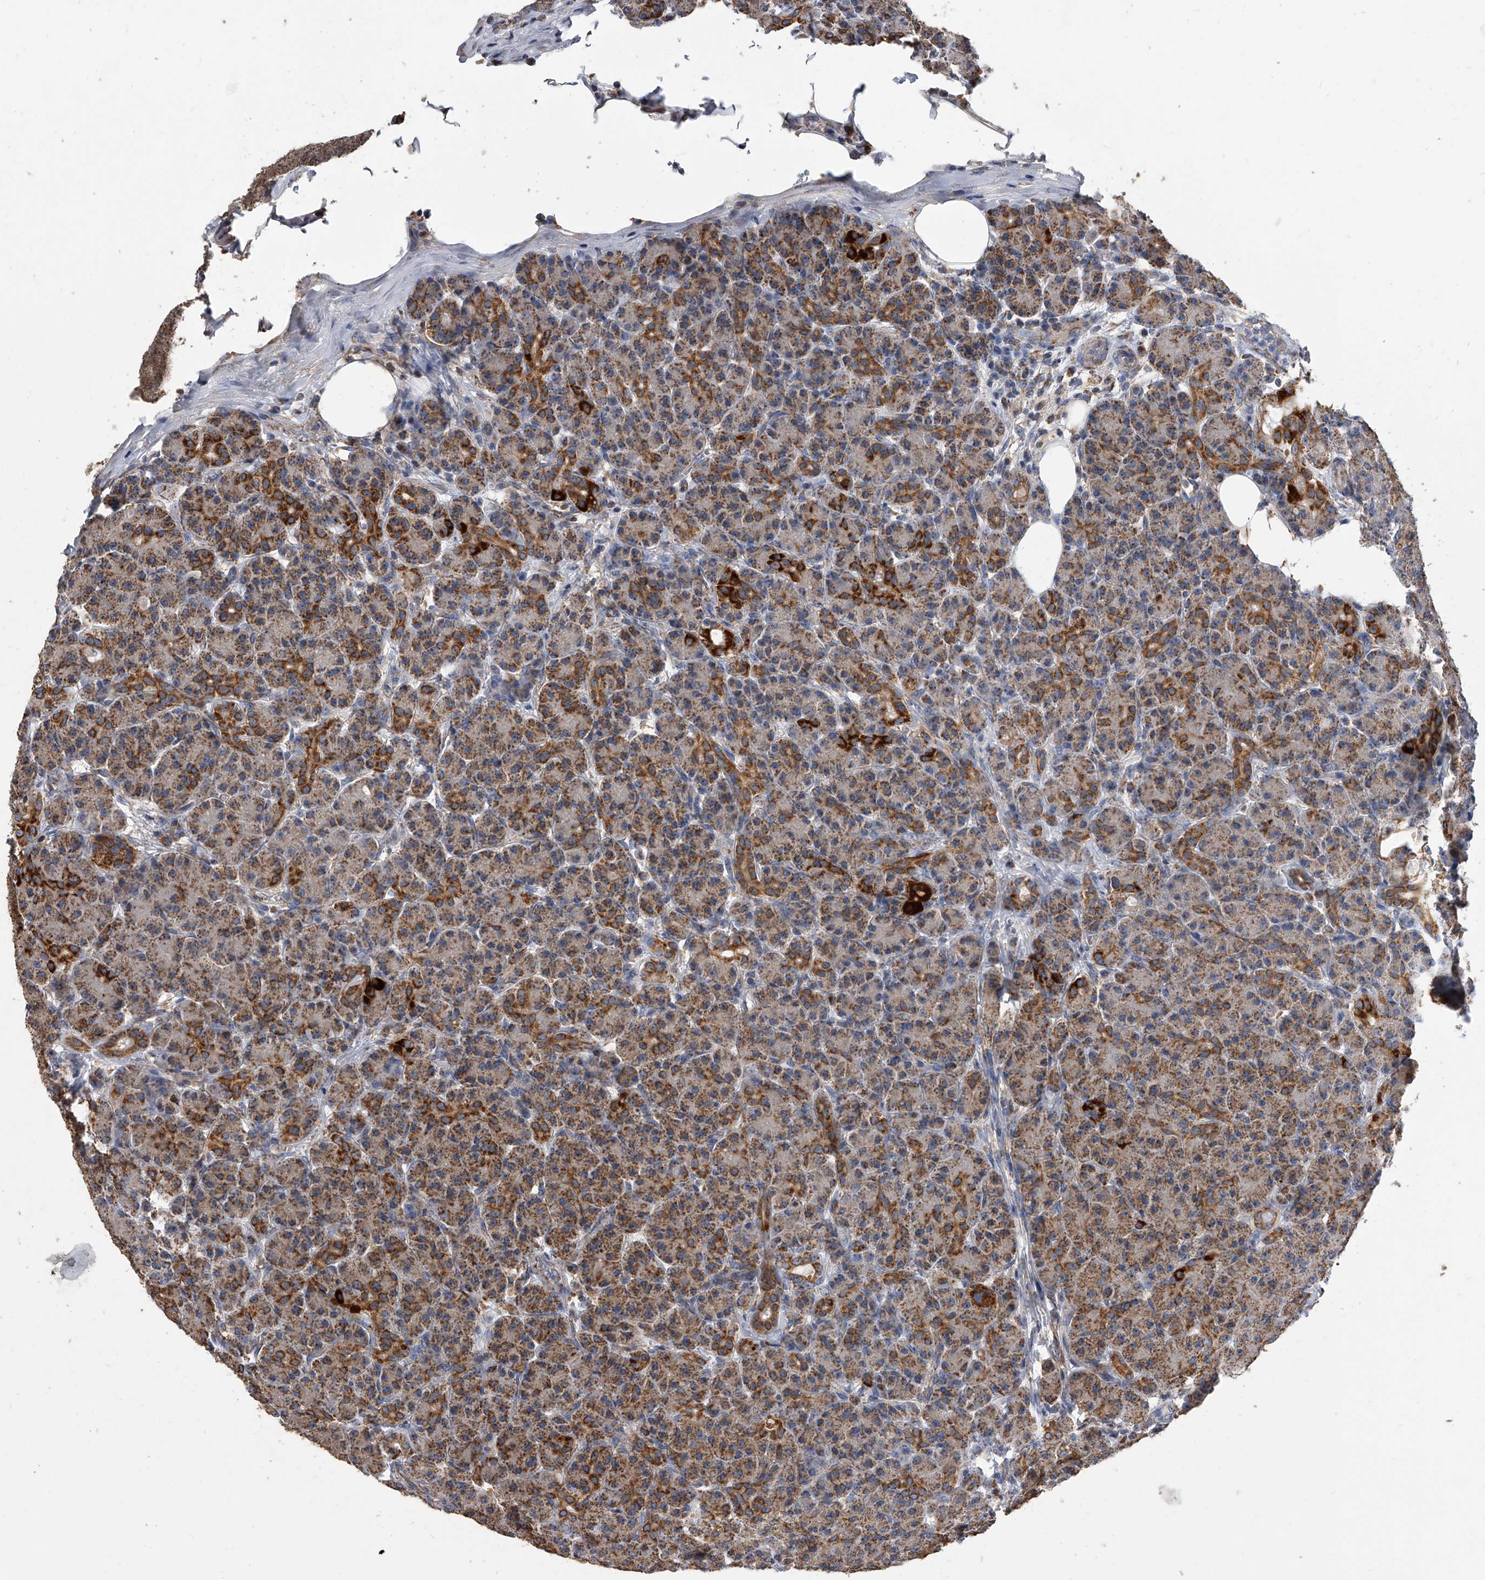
{"staining": {"intensity": "moderate", "quantity": "25%-75%", "location": "cytoplasmic/membranous"}, "tissue": "pancreas", "cell_type": "Exocrine glandular cells", "image_type": "normal", "snomed": [{"axis": "morphology", "description": "Normal tissue, NOS"}, {"axis": "topography", "description": "Pancreas"}], "caption": "A photomicrograph showing moderate cytoplasmic/membranous staining in approximately 25%-75% of exocrine glandular cells in benign pancreas, as visualized by brown immunohistochemical staining.", "gene": "MRPL28", "patient": {"sex": "male", "age": 63}}